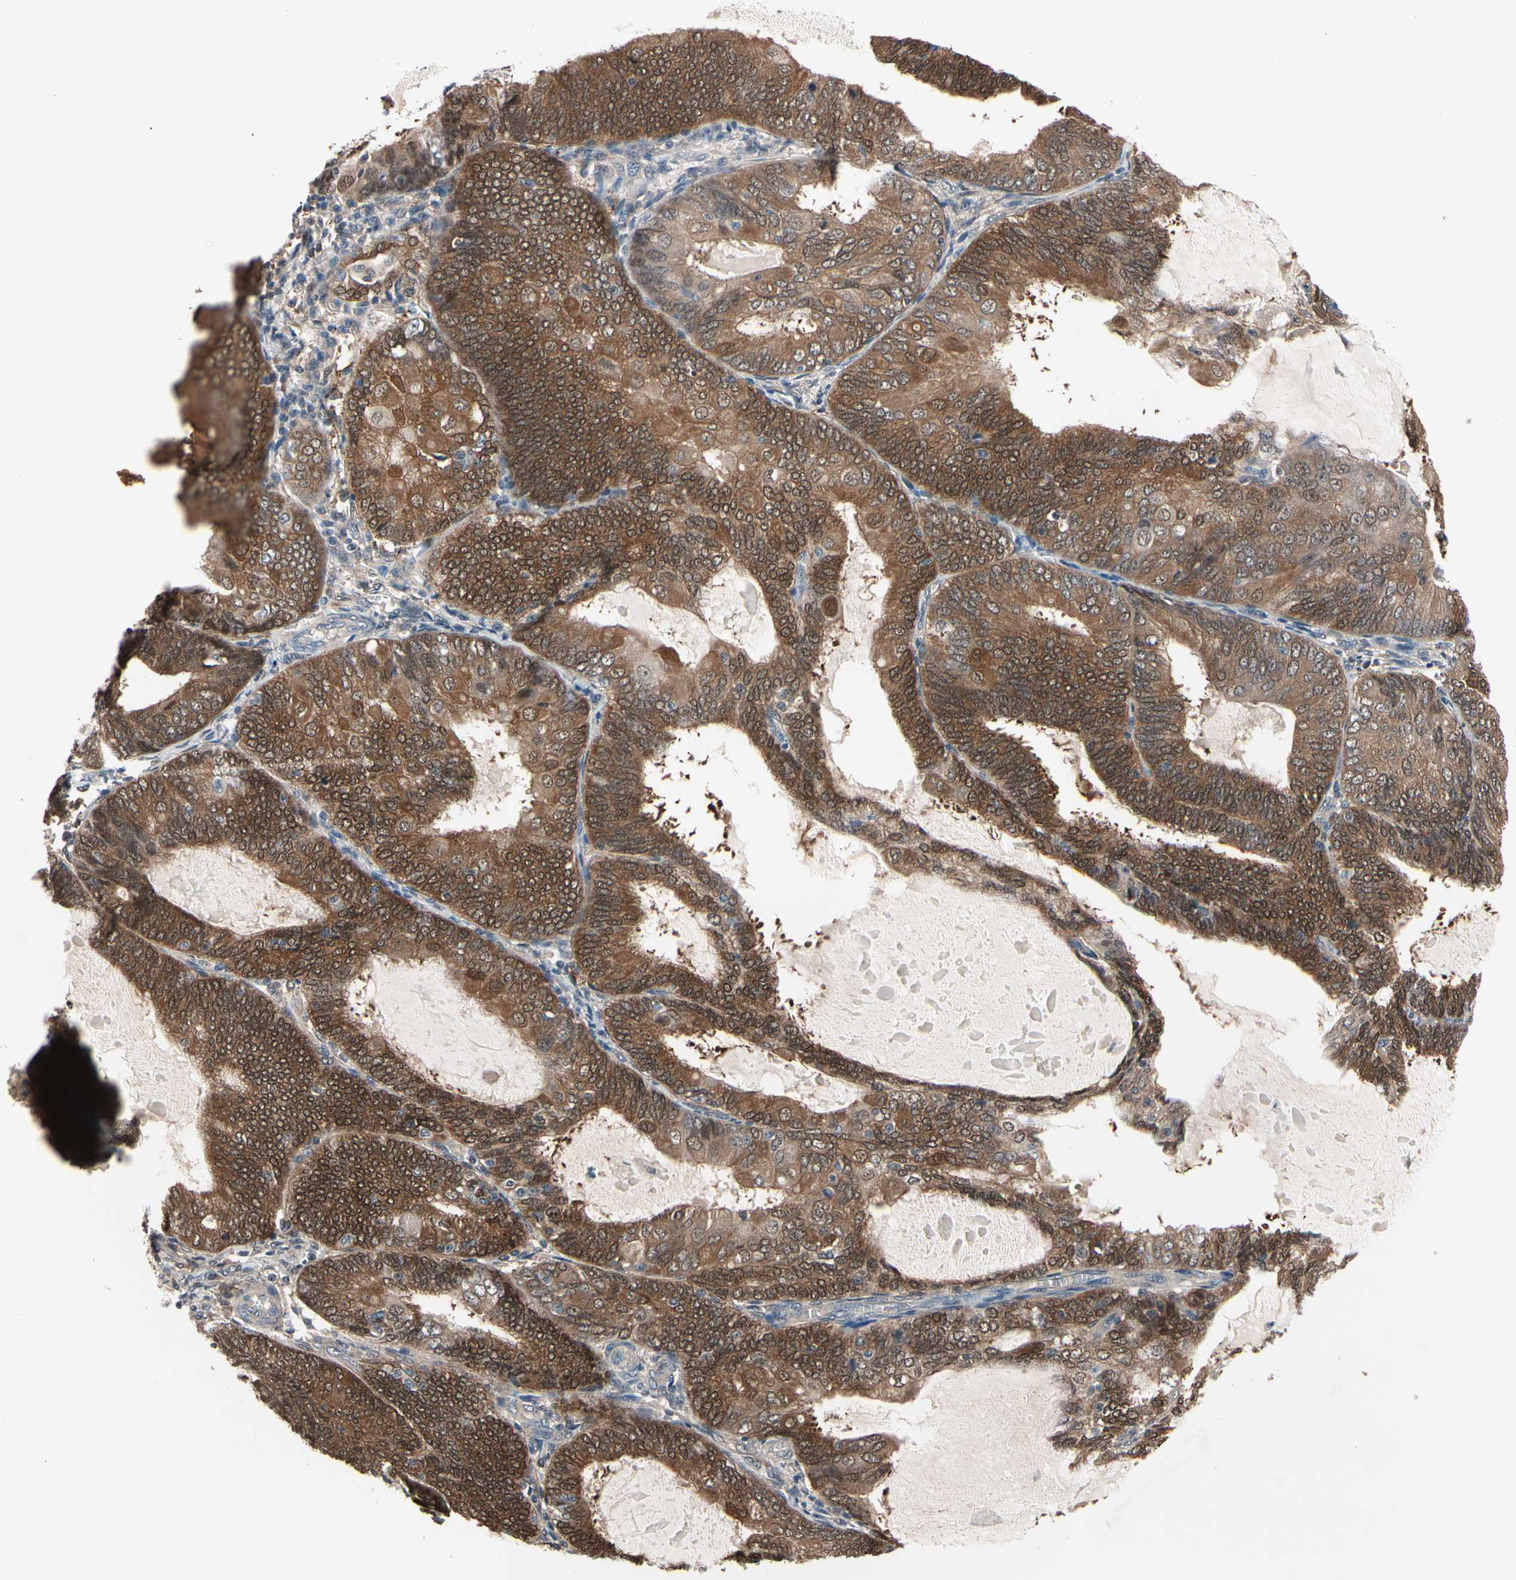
{"staining": {"intensity": "moderate", "quantity": ">75%", "location": "cytoplasmic/membranous,nuclear"}, "tissue": "endometrial cancer", "cell_type": "Tumor cells", "image_type": "cancer", "snomed": [{"axis": "morphology", "description": "Adenocarcinoma, NOS"}, {"axis": "topography", "description": "Endometrium"}], "caption": "Endometrial adenocarcinoma stained for a protein shows moderate cytoplasmic/membranous and nuclear positivity in tumor cells.", "gene": "PRDX6", "patient": {"sex": "female", "age": 81}}